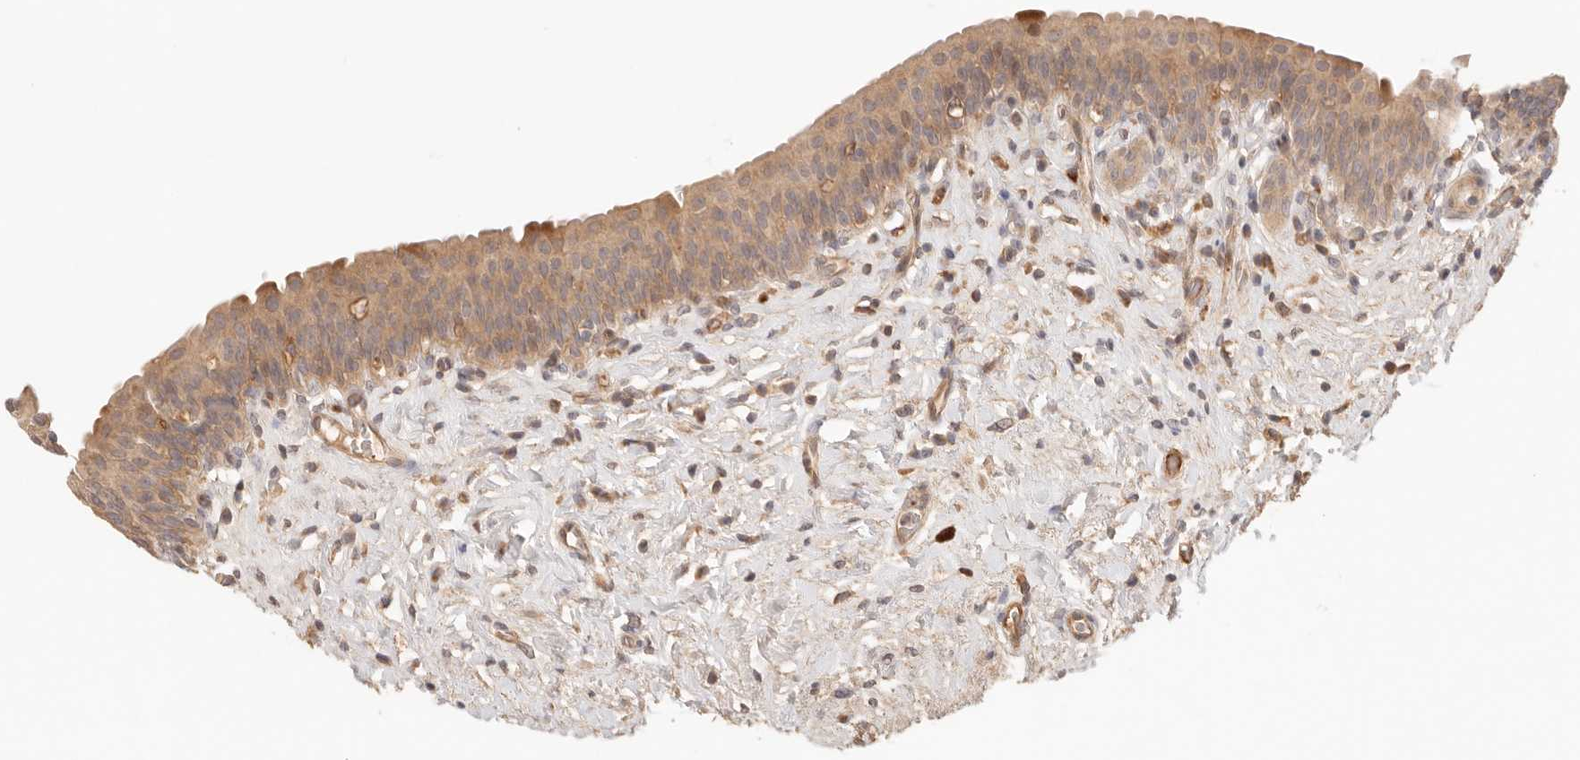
{"staining": {"intensity": "moderate", "quantity": ">75%", "location": "cytoplasmic/membranous"}, "tissue": "urinary bladder", "cell_type": "Urothelial cells", "image_type": "normal", "snomed": [{"axis": "morphology", "description": "Normal tissue, NOS"}, {"axis": "topography", "description": "Urinary bladder"}], "caption": "Urinary bladder stained with IHC shows moderate cytoplasmic/membranous positivity in about >75% of urothelial cells.", "gene": "IL1R2", "patient": {"sex": "male", "age": 83}}